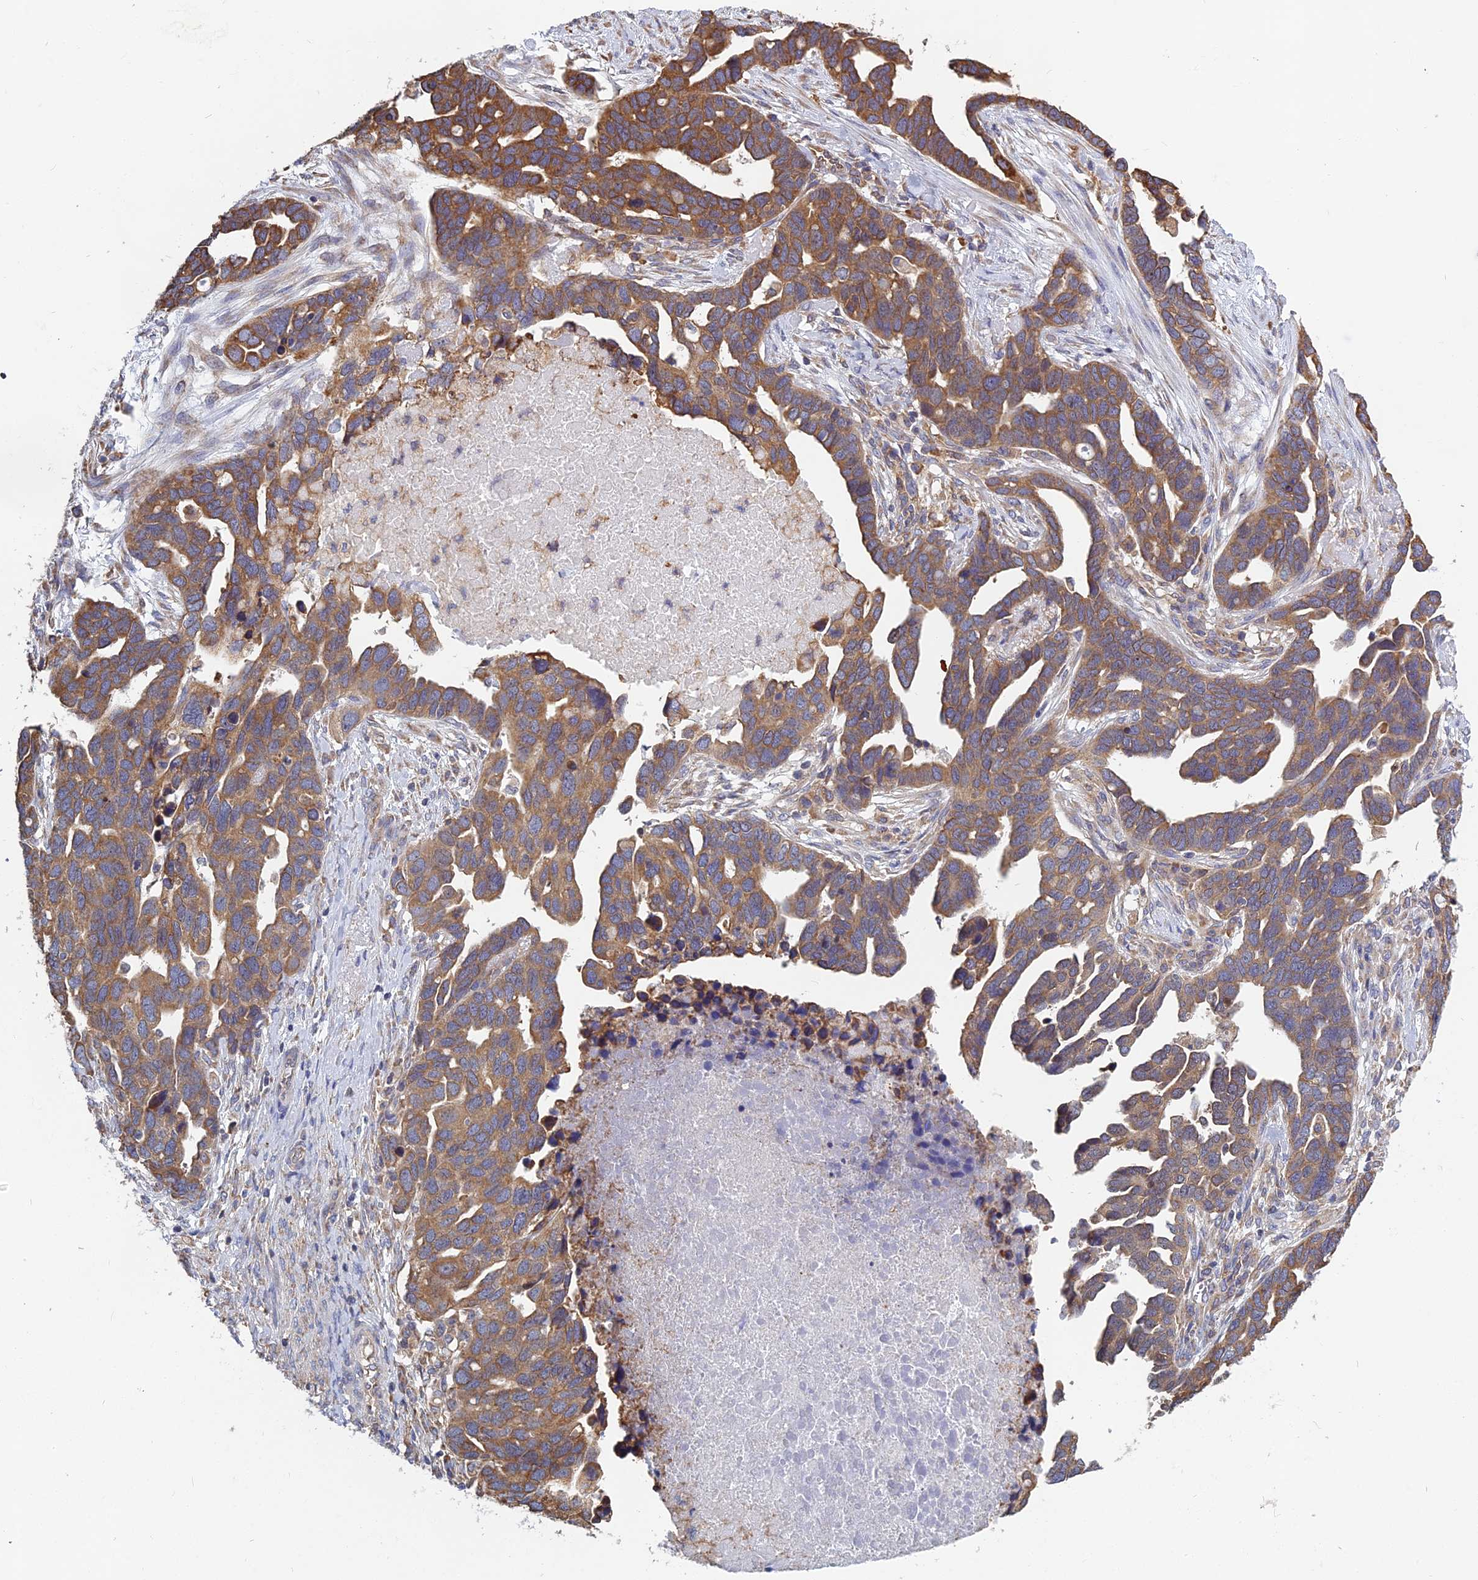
{"staining": {"intensity": "moderate", "quantity": ">75%", "location": "cytoplasmic/membranous"}, "tissue": "ovarian cancer", "cell_type": "Tumor cells", "image_type": "cancer", "snomed": [{"axis": "morphology", "description": "Cystadenocarcinoma, serous, NOS"}, {"axis": "topography", "description": "Ovary"}], "caption": "Serous cystadenocarcinoma (ovarian) tissue displays moderate cytoplasmic/membranous positivity in about >75% of tumor cells, visualized by immunohistochemistry. Using DAB (3,3'-diaminobenzidine) (brown) and hematoxylin (blue) stains, captured at high magnification using brightfield microscopy.", "gene": "KIAA1143", "patient": {"sex": "female", "age": 54}}